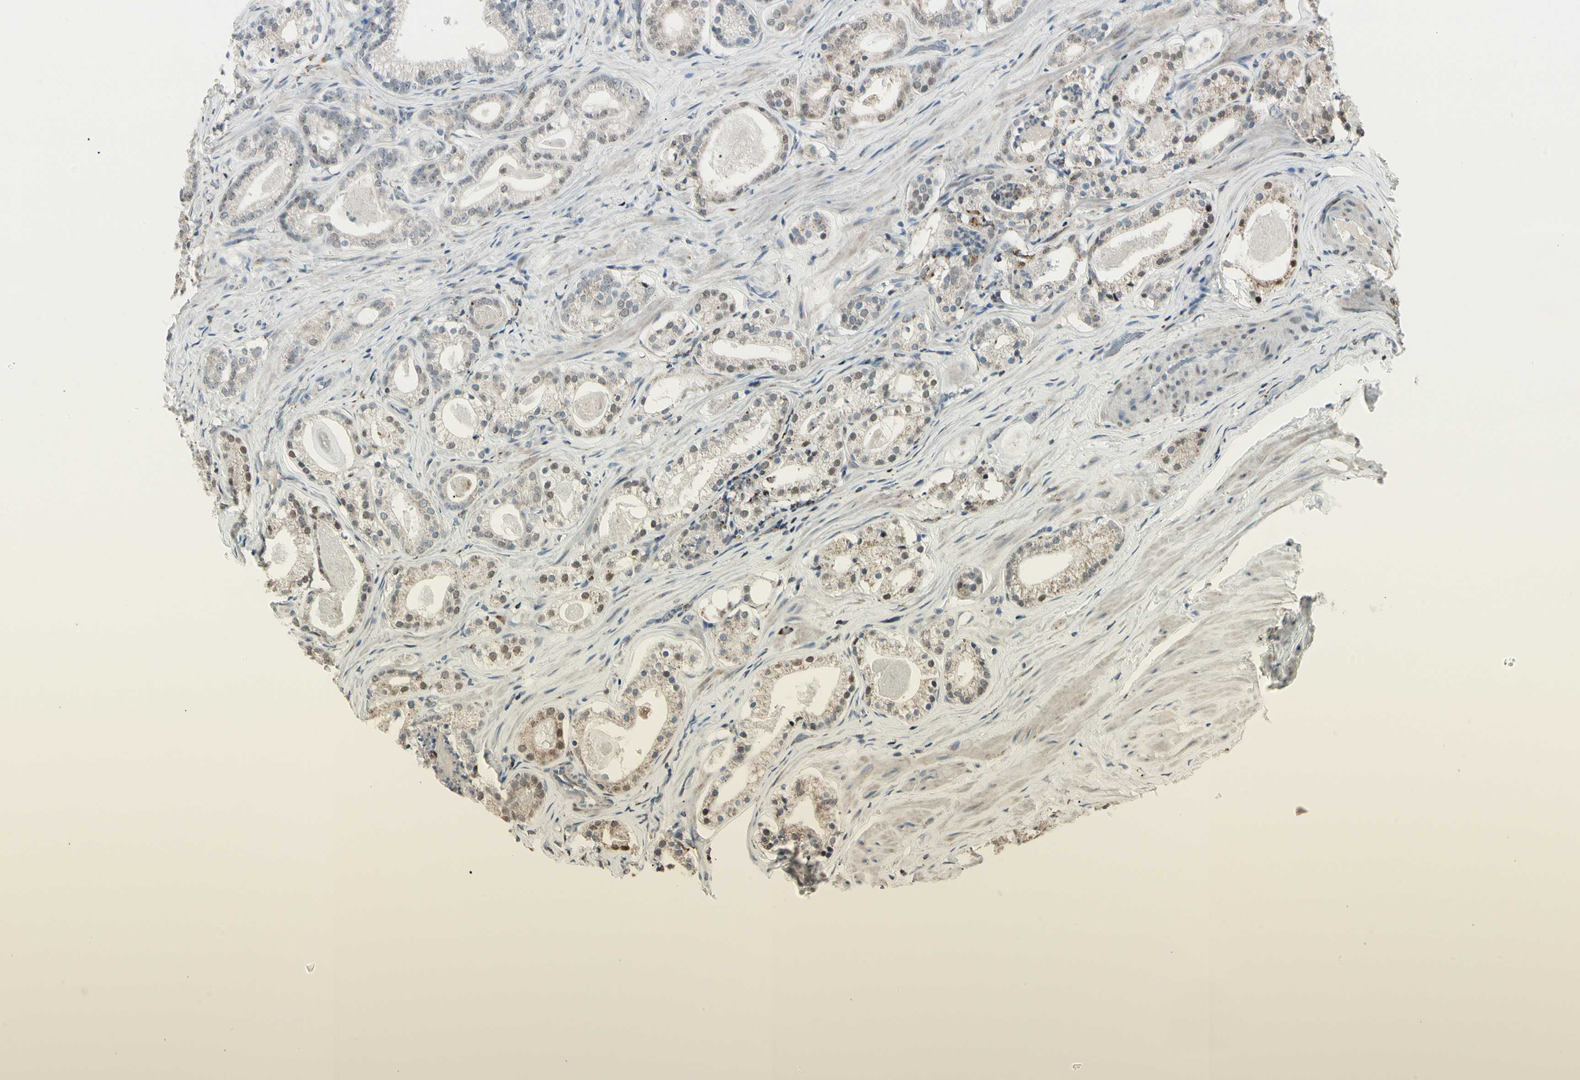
{"staining": {"intensity": "weak", "quantity": "<25%", "location": "cytoplasmic/membranous,nuclear"}, "tissue": "prostate cancer", "cell_type": "Tumor cells", "image_type": "cancer", "snomed": [{"axis": "morphology", "description": "Adenocarcinoma, Low grade"}, {"axis": "topography", "description": "Prostate"}], "caption": "The immunohistochemistry (IHC) histopathology image has no significant expression in tumor cells of prostate cancer (adenocarcinoma (low-grade)) tissue.", "gene": "TMEM176A", "patient": {"sex": "male", "age": 59}}